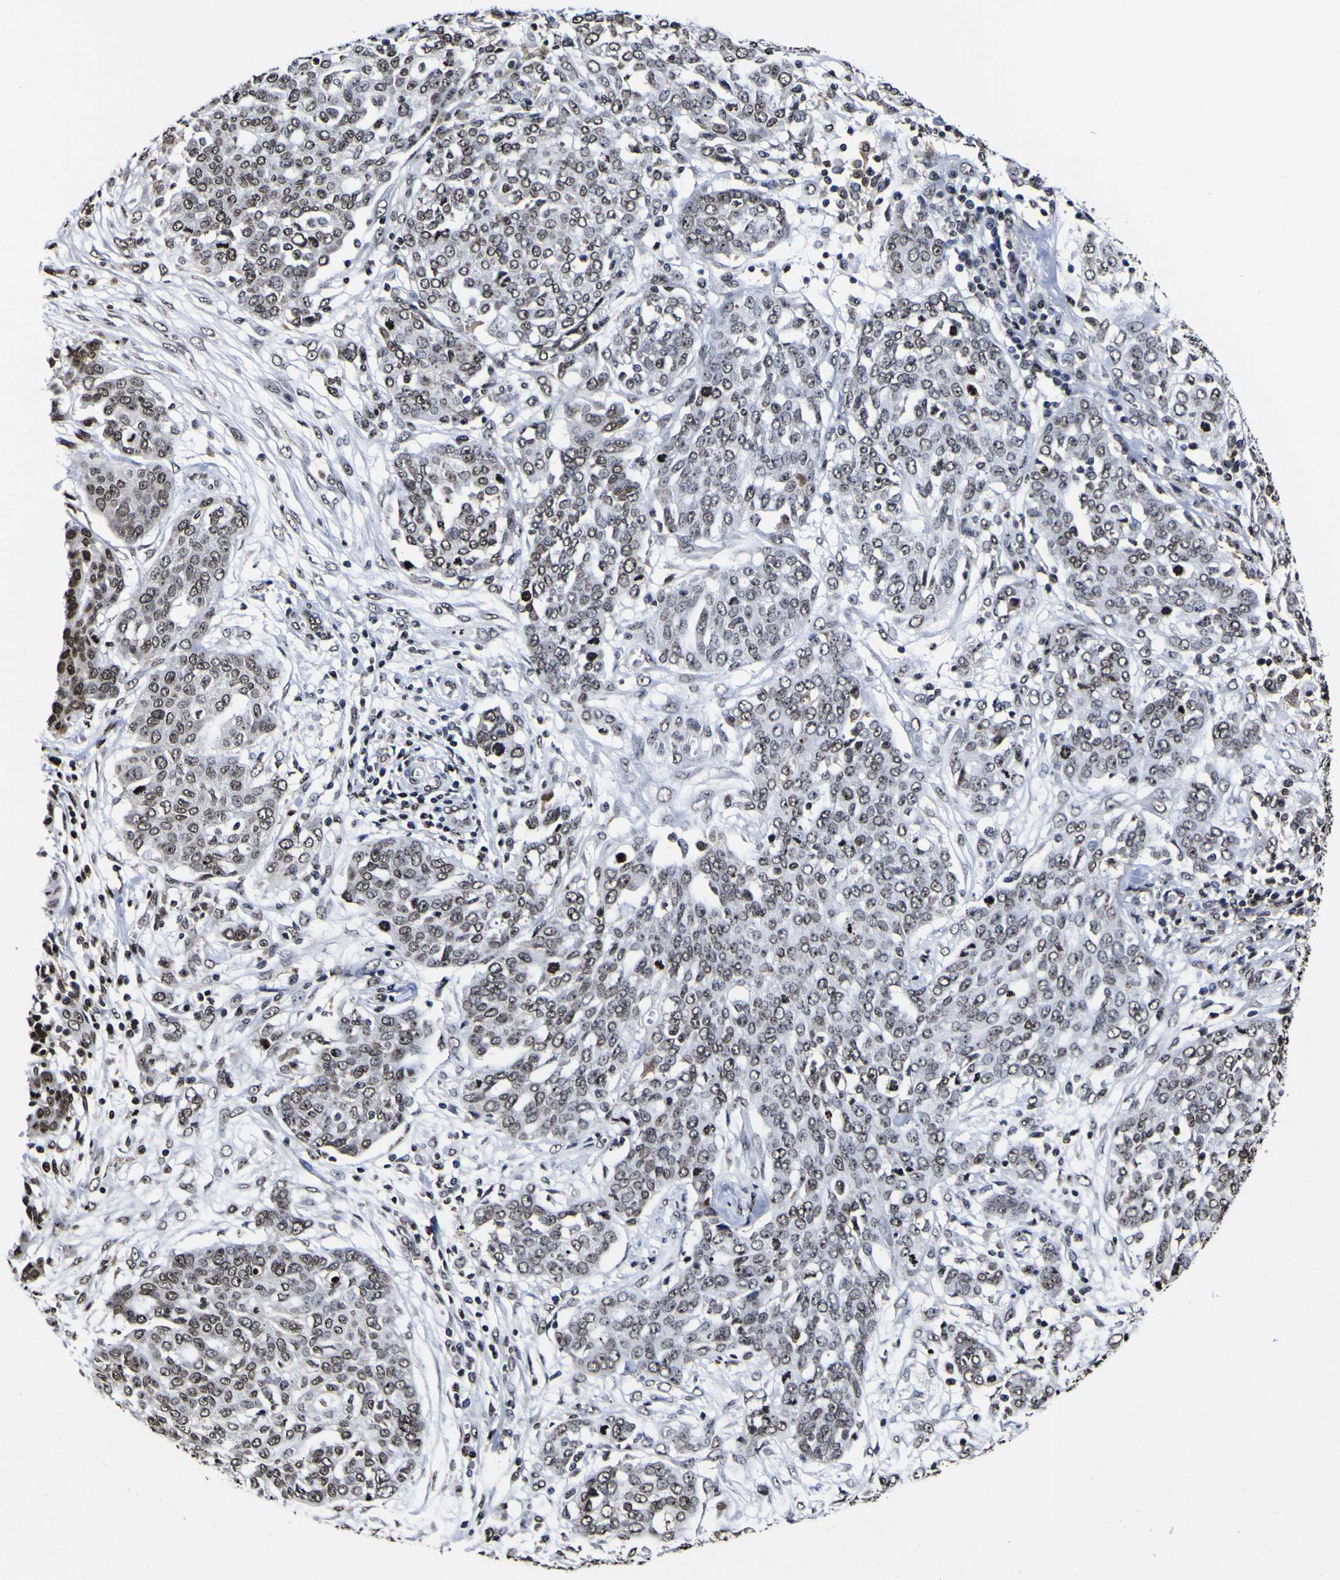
{"staining": {"intensity": "strong", "quantity": "25%-75%", "location": "nuclear"}, "tissue": "ovarian cancer", "cell_type": "Tumor cells", "image_type": "cancer", "snomed": [{"axis": "morphology", "description": "Cystadenocarcinoma, serous, NOS"}, {"axis": "topography", "description": "Soft tissue"}, {"axis": "topography", "description": "Ovary"}], "caption": "Protein staining displays strong nuclear positivity in approximately 25%-75% of tumor cells in serous cystadenocarcinoma (ovarian). The staining was performed using DAB, with brown indicating positive protein expression. Nuclei are stained blue with hematoxylin.", "gene": "PIAS1", "patient": {"sex": "female", "age": 57}}